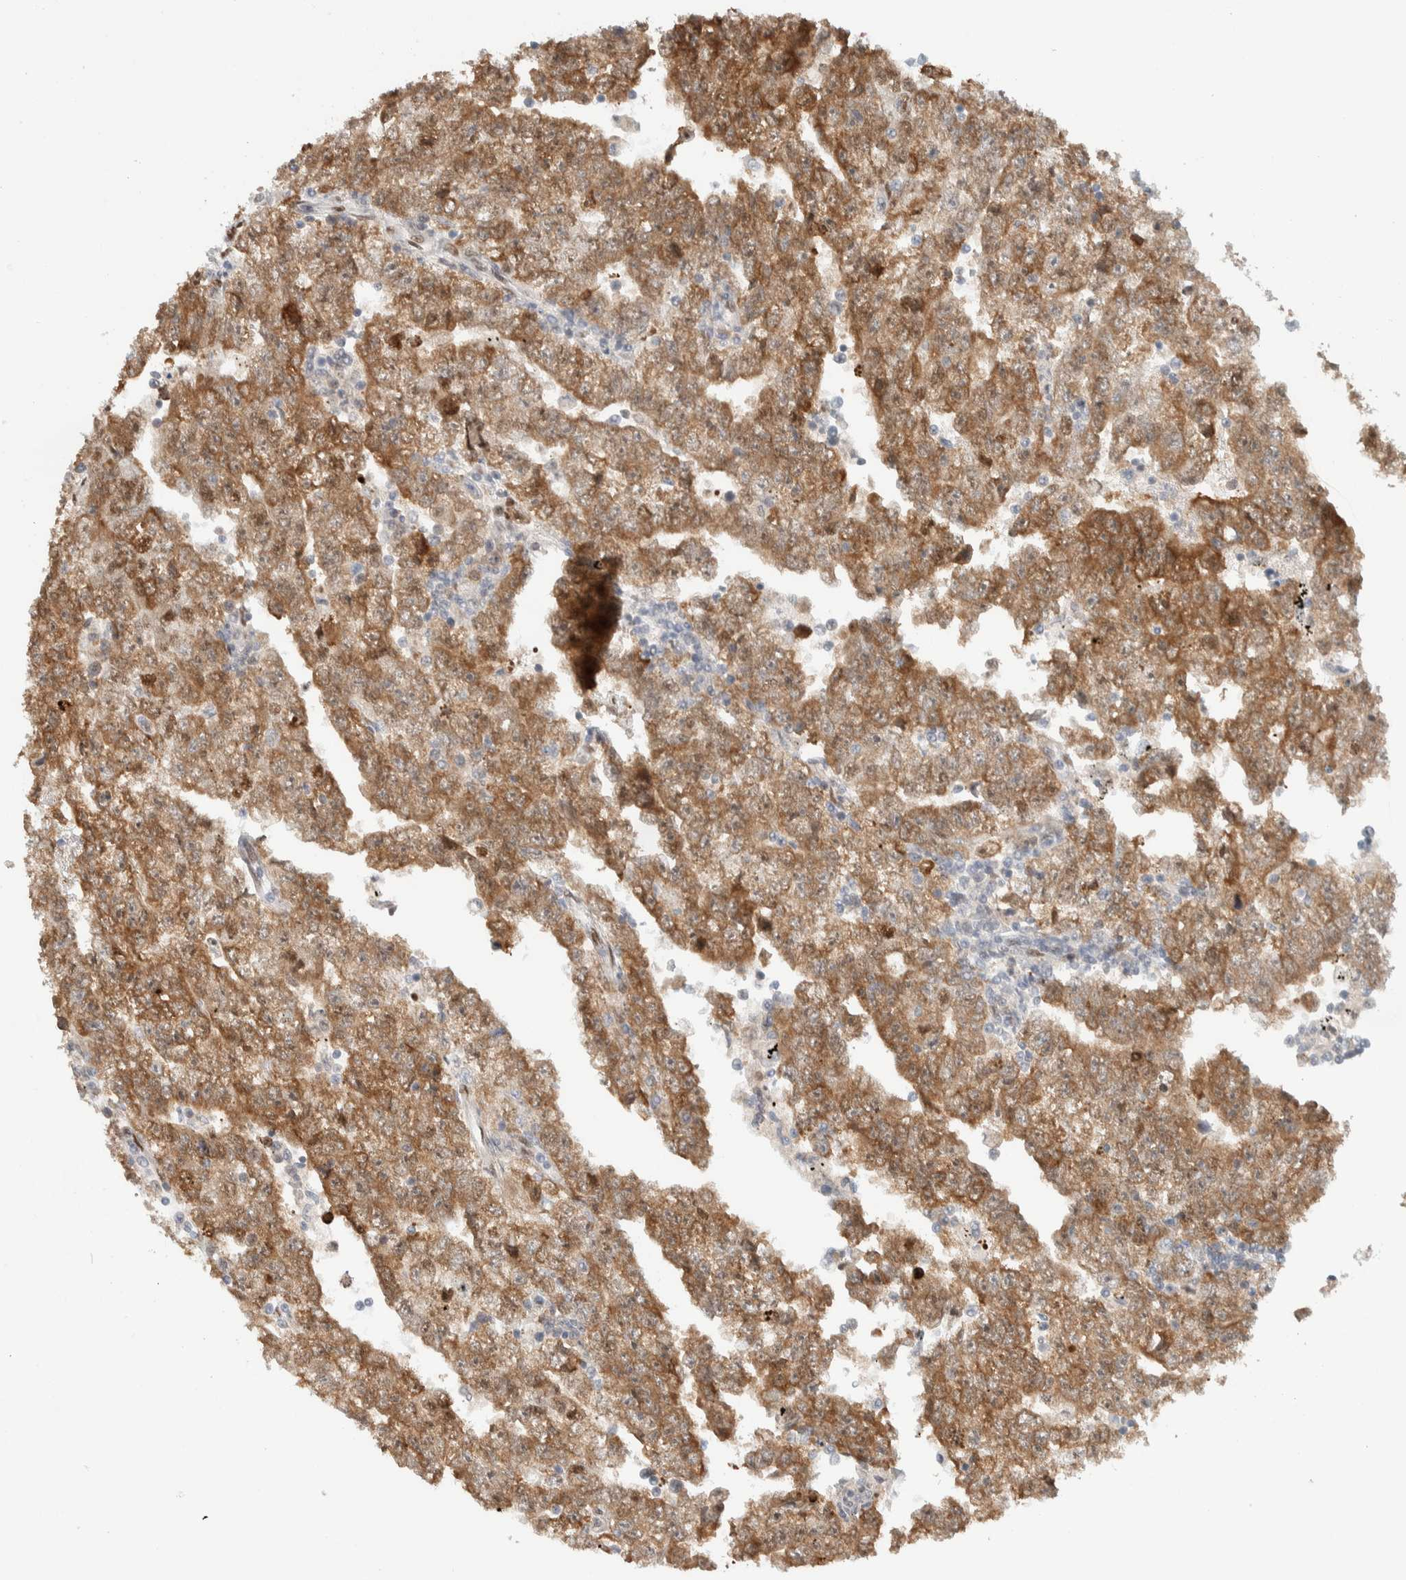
{"staining": {"intensity": "moderate", "quantity": ">75%", "location": "cytoplasmic/membranous"}, "tissue": "testis cancer", "cell_type": "Tumor cells", "image_type": "cancer", "snomed": [{"axis": "morphology", "description": "Carcinoma, Embryonal, NOS"}, {"axis": "topography", "description": "Testis"}], "caption": "Protein staining reveals moderate cytoplasmic/membranous expression in approximately >75% of tumor cells in testis embryonal carcinoma. The protein of interest is shown in brown color, while the nuclei are stained blue.", "gene": "PUS7", "patient": {"sex": "male", "age": 25}}